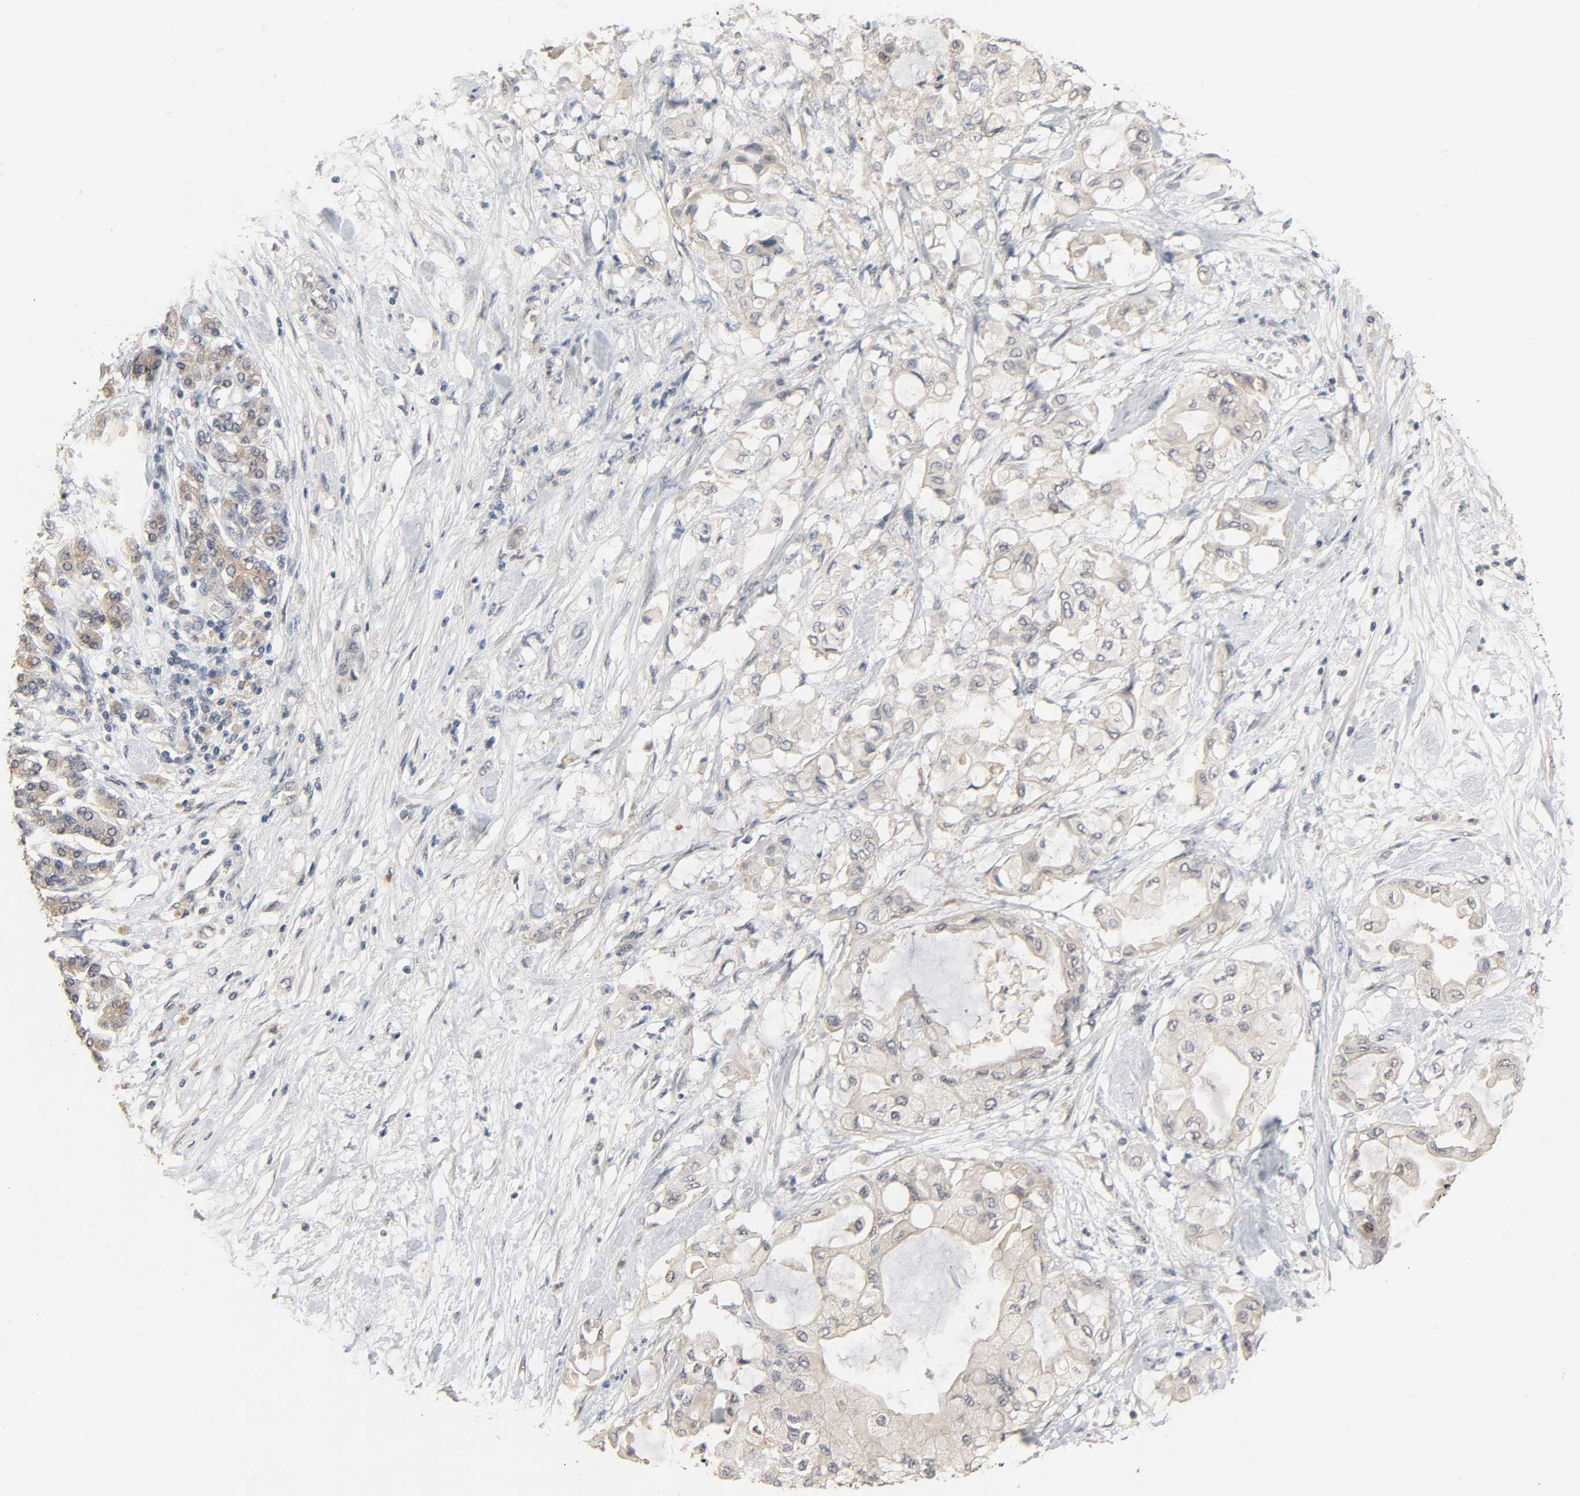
{"staining": {"intensity": "weak", "quantity": "25%-75%", "location": "cytoplasmic/membranous"}, "tissue": "pancreatic cancer", "cell_type": "Tumor cells", "image_type": "cancer", "snomed": [{"axis": "morphology", "description": "Adenocarcinoma, NOS"}, {"axis": "morphology", "description": "Adenocarcinoma, metastatic, NOS"}, {"axis": "topography", "description": "Lymph node"}, {"axis": "topography", "description": "Pancreas"}, {"axis": "topography", "description": "Duodenum"}], "caption": "The immunohistochemical stain labels weak cytoplasmic/membranous positivity in tumor cells of pancreatic adenocarcinoma tissue. (DAB = brown stain, brightfield microscopy at high magnification).", "gene": "MAGEA8", "patient": {"sex": "female", "age": 64}}